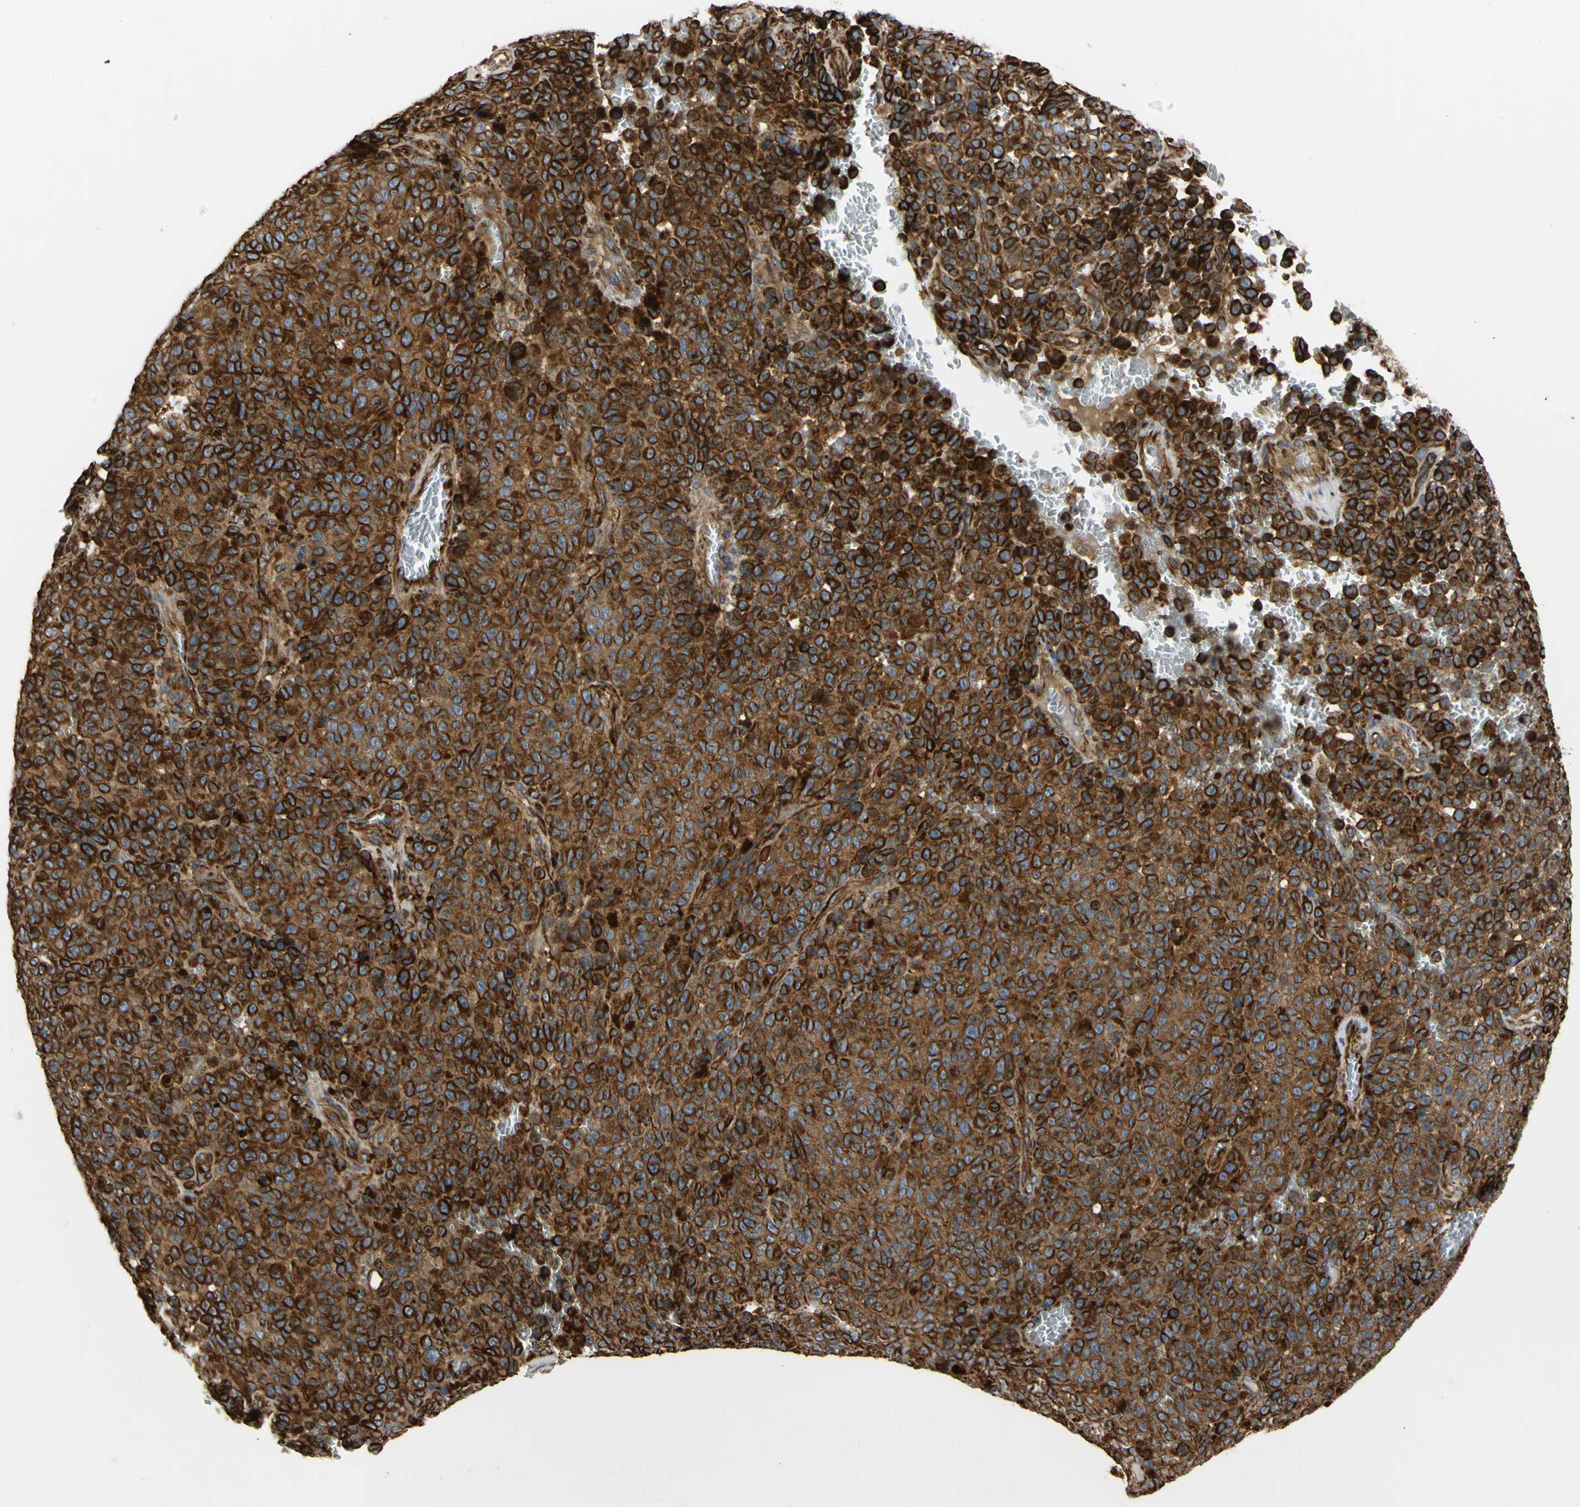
{"staining": {"intensity": "strong", "quantity": "25%-75%", "location": "cytoplasmic/membranous"}, "tissue": "melanoma", "cell_type": "Tumor cells", "image_type": "cancer", "snomed": [{"axis": "morphology", "description": "Malignant melanoma, NOS"}, {"axis": "topography", "description": "Skin"}], "caption": "DAB (3,3'-diaminobenzidine) immunohistochemical staining of melanoma shows strong cytoplasmic/membranous protein expression in approximately 25%-75% of tumor cells. (Brightfield microscopy of DAB IHC at high magnification).", "gene": "TUBG2", "patient": {"sex": "female", "age": 82}}